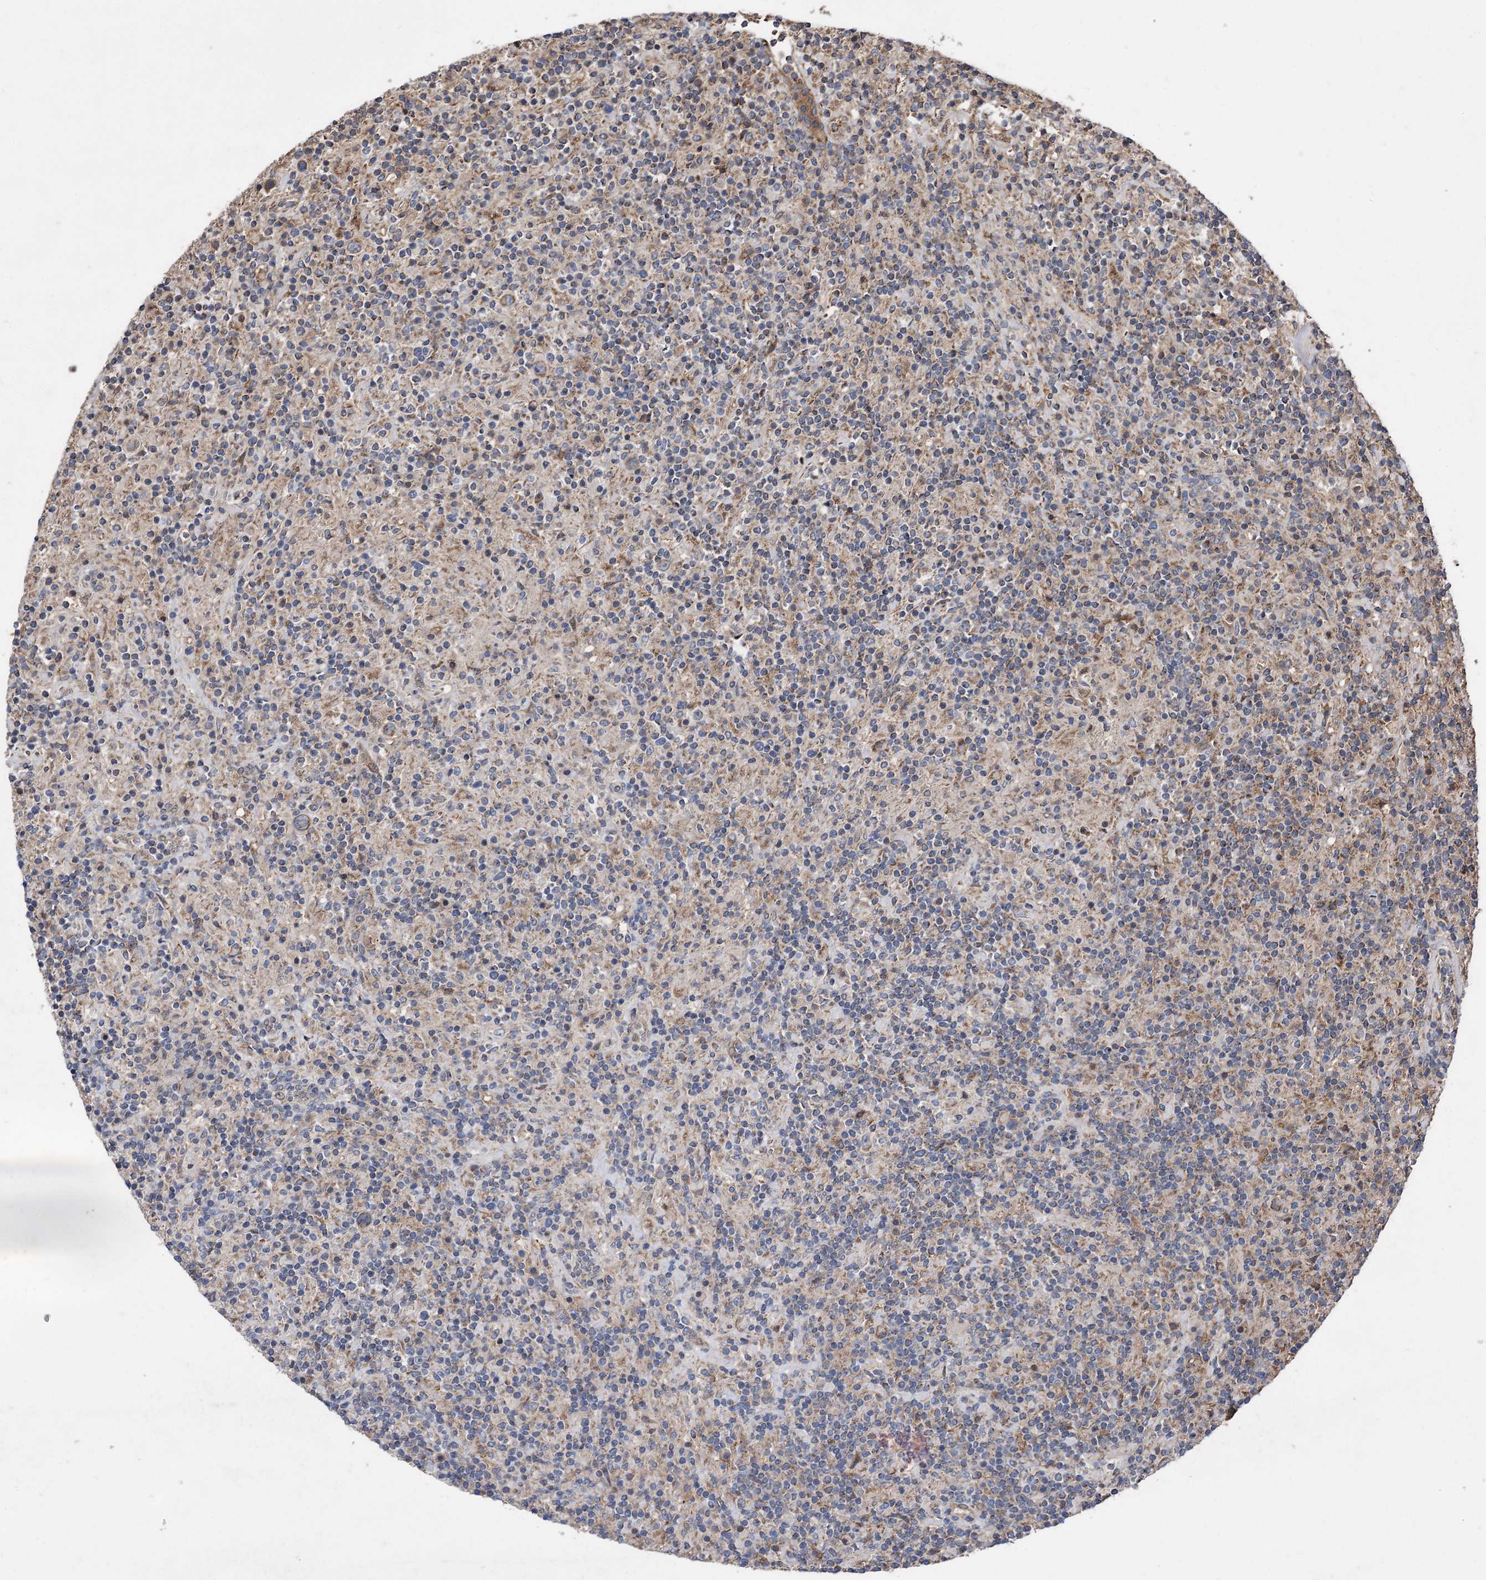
{"staining": {"intensity": "moderate", "quantity": ">75%", "location": "cytoplasmic/membranous"}, "tissue": "lymphoma", "cell_type": "Tumor cells", "image_type": "cancer", "snomed": [{"axis": "morphology", "description": "Hodgkin's disease, NOS"}, {"axis": "topography", "description": "Lymph node"}], "caption": "High-magnification brightfield microscopy of lymphoma stained with DAB (brown) and counterstained with hematoxylin (blue). tumor cells exhibit moderate cytoplasmic/membranous positivity is seen in approximately>75% of cells. The staining was performed using DAB (3,3'-diaminobenzidine), with brown indicating positive protein expression. Nuclei are stained blue with hematoxylin.", "gene": "RASSF3", "patient": {"sex": "male", "age": 70}}